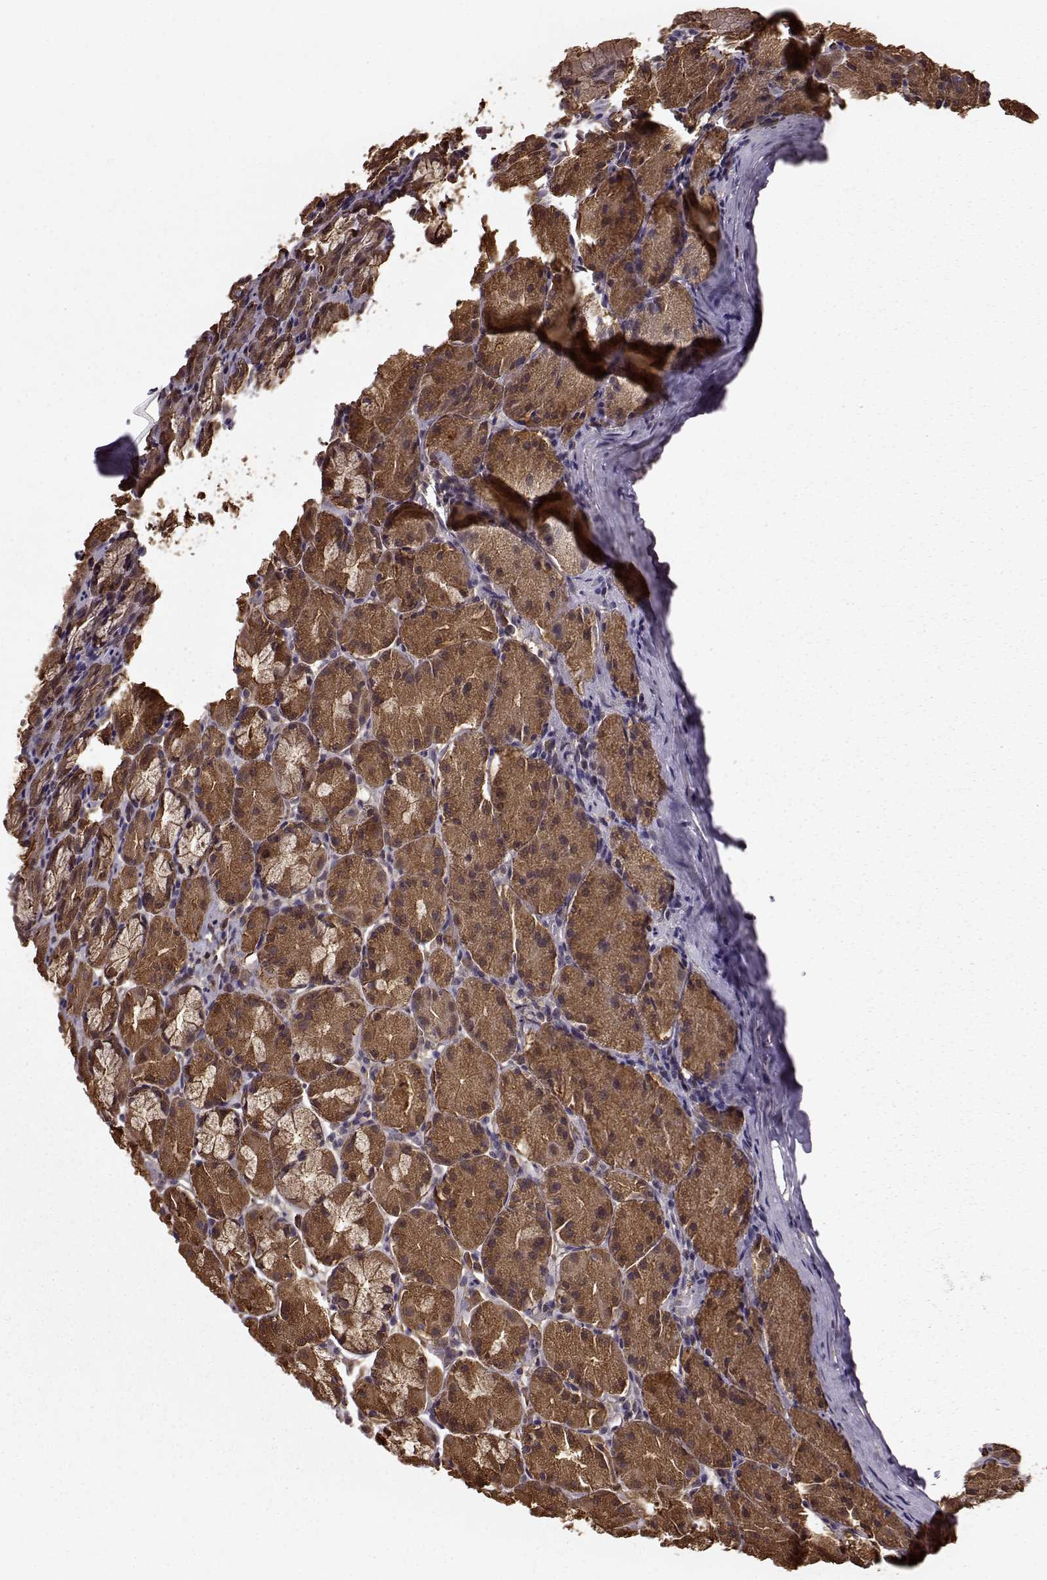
{"staining": {"intensity": "strong", "quantity": "25%-75%", "location": "cytoplasmic/membranous"}, "tissue": "stomach", "cell_type": "Glandular cells", "image_type": "normal", "snomed": [{"axis": "morphology", "description": "Normal tissue, NOS"}, {"axis": "topography", "description": "Stomach, upper"}], "caption": "Glandular cells reveal high levels of strong cytoplasmic/membranous expression in about 25%-75% of cells in benign human stomach. (Brightfield microscopy of DAB IHC at high magnification).", "gene": "NME1", "patient": {"sex": "male", "age": 47}}